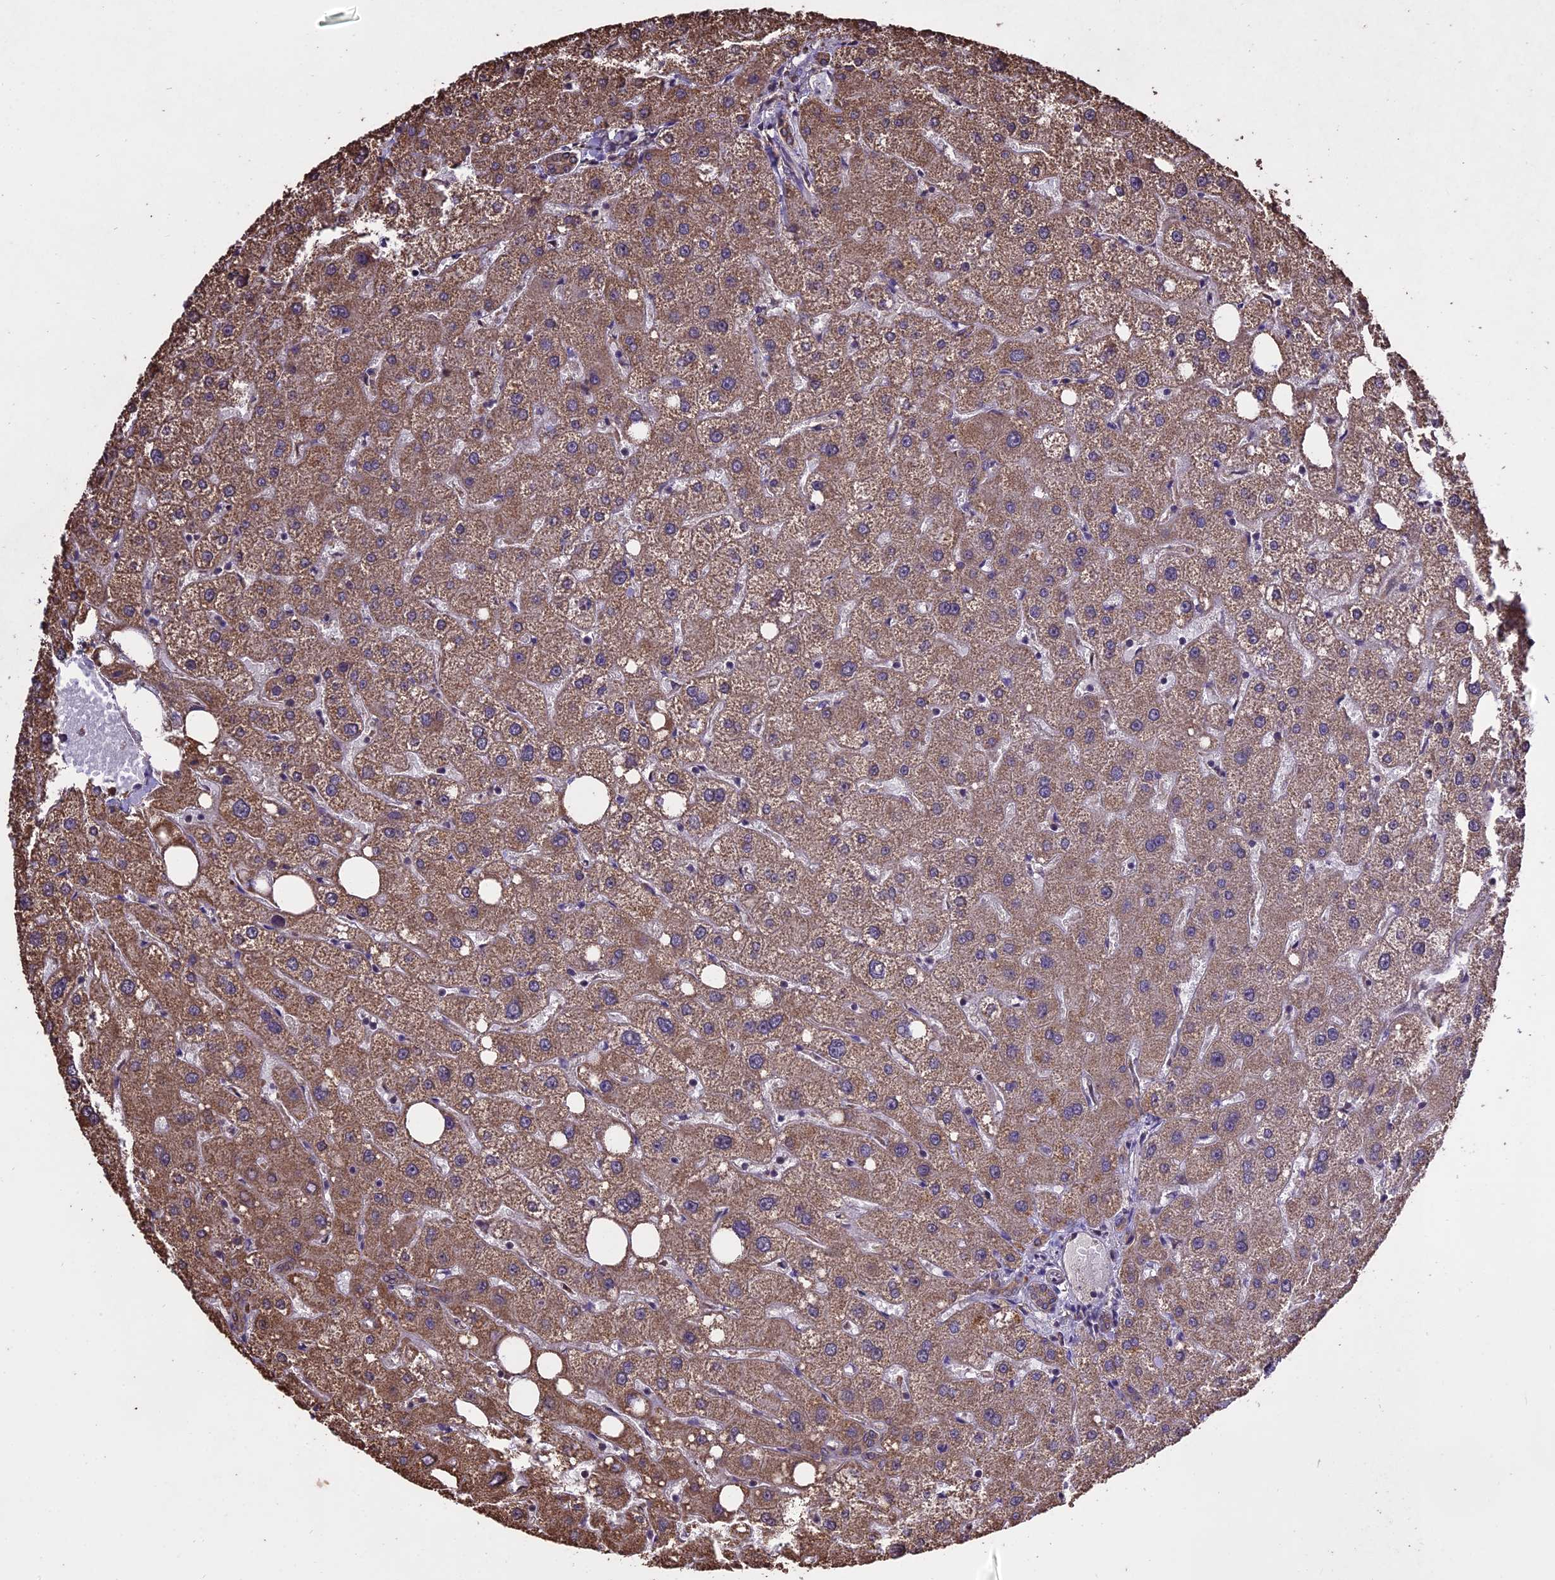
{"staining": {"intensity": "weak", "quantity": ">75%", "location": "cytoplasmic/membranous"}, "tissue": "liver", "cell_type": "Cholangiocytes", "image_type": "normal", "snomed": [{"axis": "morphology", "description": "Normal tissue, NOS"}, {"axis": "topography", "description": "Liver"}], "caption": "IHC of unremarkable liver displays low levels of weak cytoplasmic/membranous staining in about >75% of cholangiocytes.", "gene": "PGPEP1L", "patient": {"sex": "male", "age": 73}}